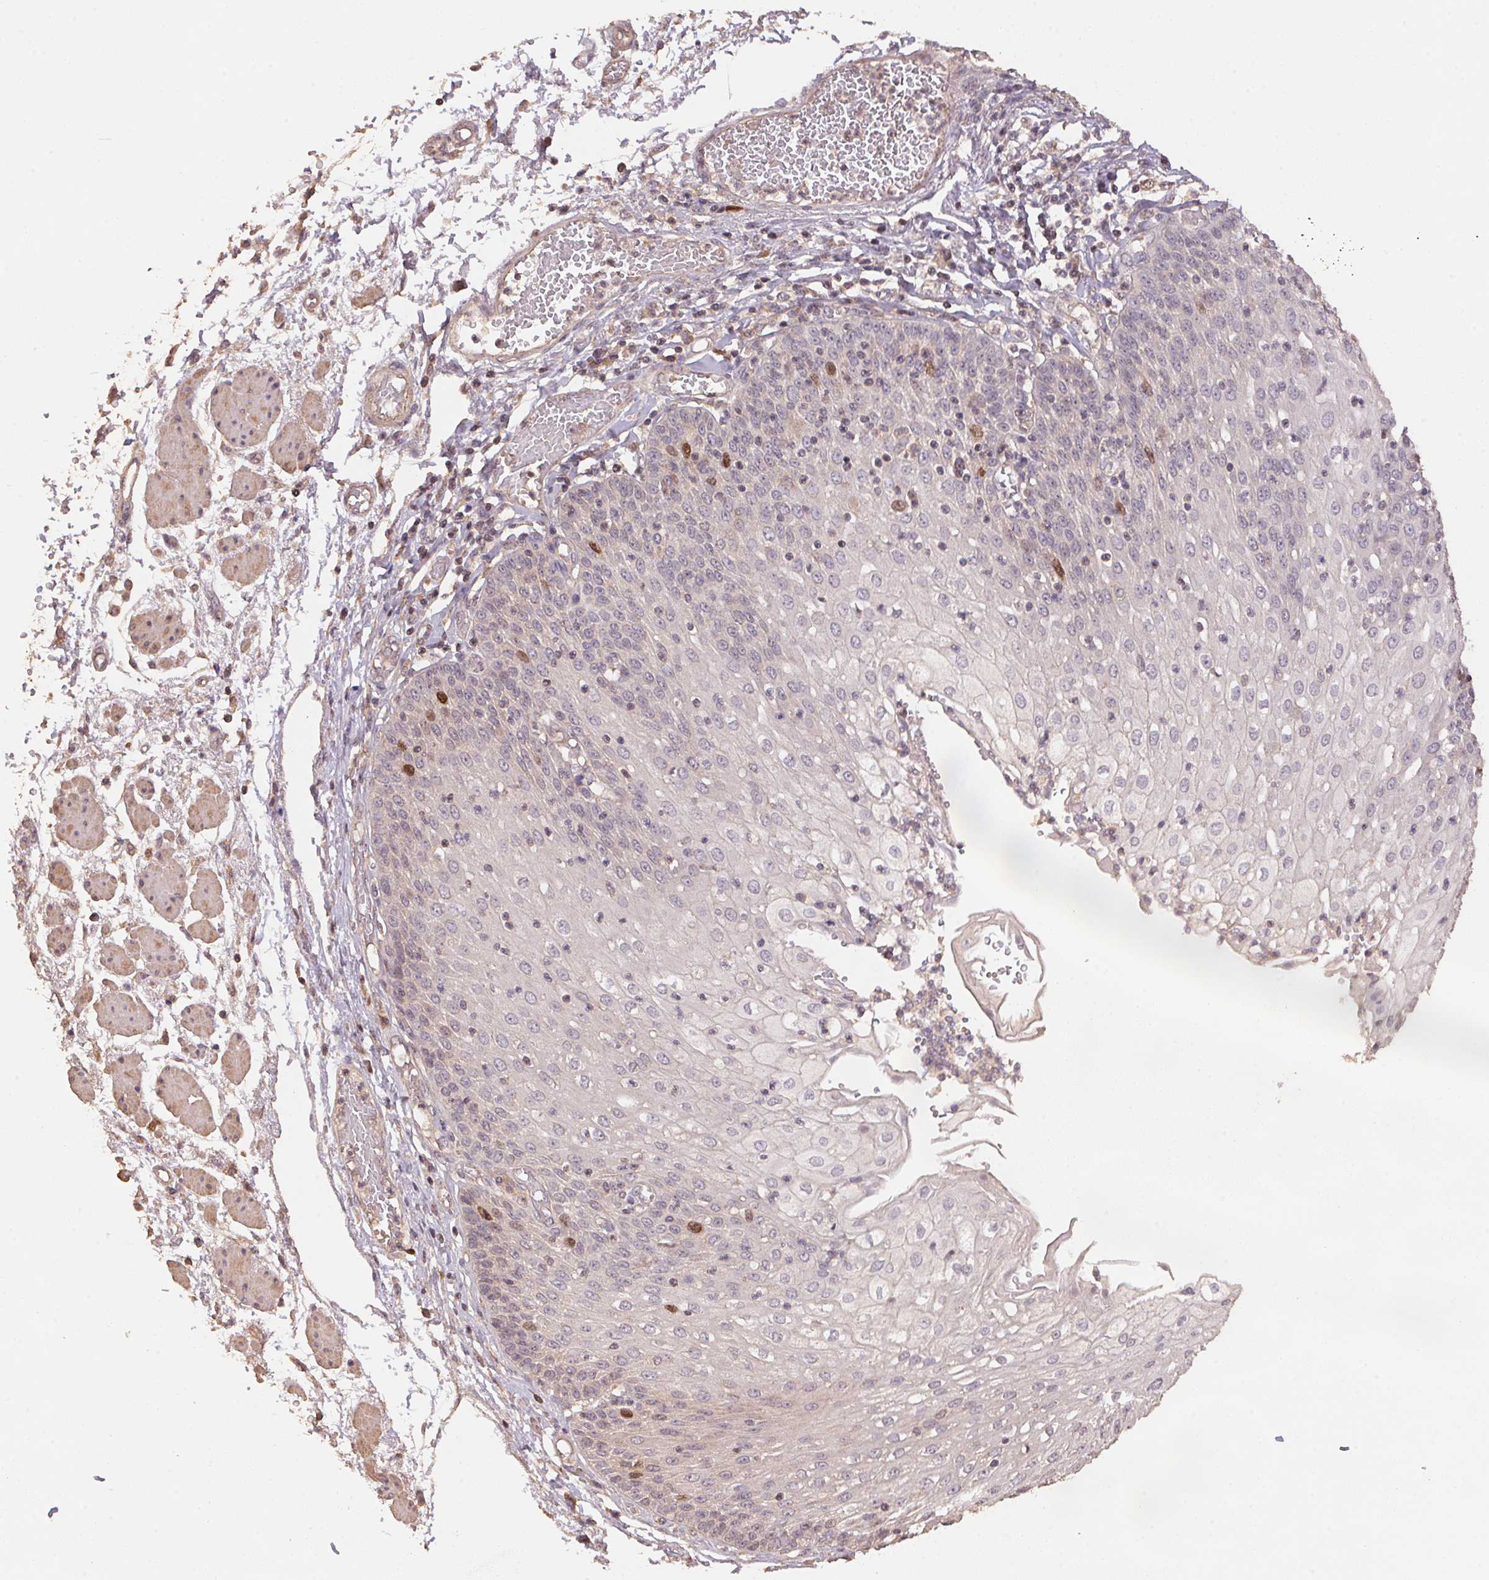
{"staining": {"intensity": "moderate", "quantity": "<25%", "location": "nuclear"}, "tissue": "esophagus", "cell_type": "Squamous epithelial cells", "image_type": "normal", "snomed": [{"axis": "morphology", "description": "Normal tissue, NOS"}, {"axis": "morphology", "description": "Adenocarcinoma, NOS"}, {"axis": "topography", "description": "Esophagus"}], "caption": "DAB (3,3'-diaminobenzidine) immunohistochemical staining of normal esophagus demonstrates moderate nuclear protein staining in approximately <25% of squamous epithelial cells.", "gene": "CENPF", "patient": {"sex": "male", "age": 81}}